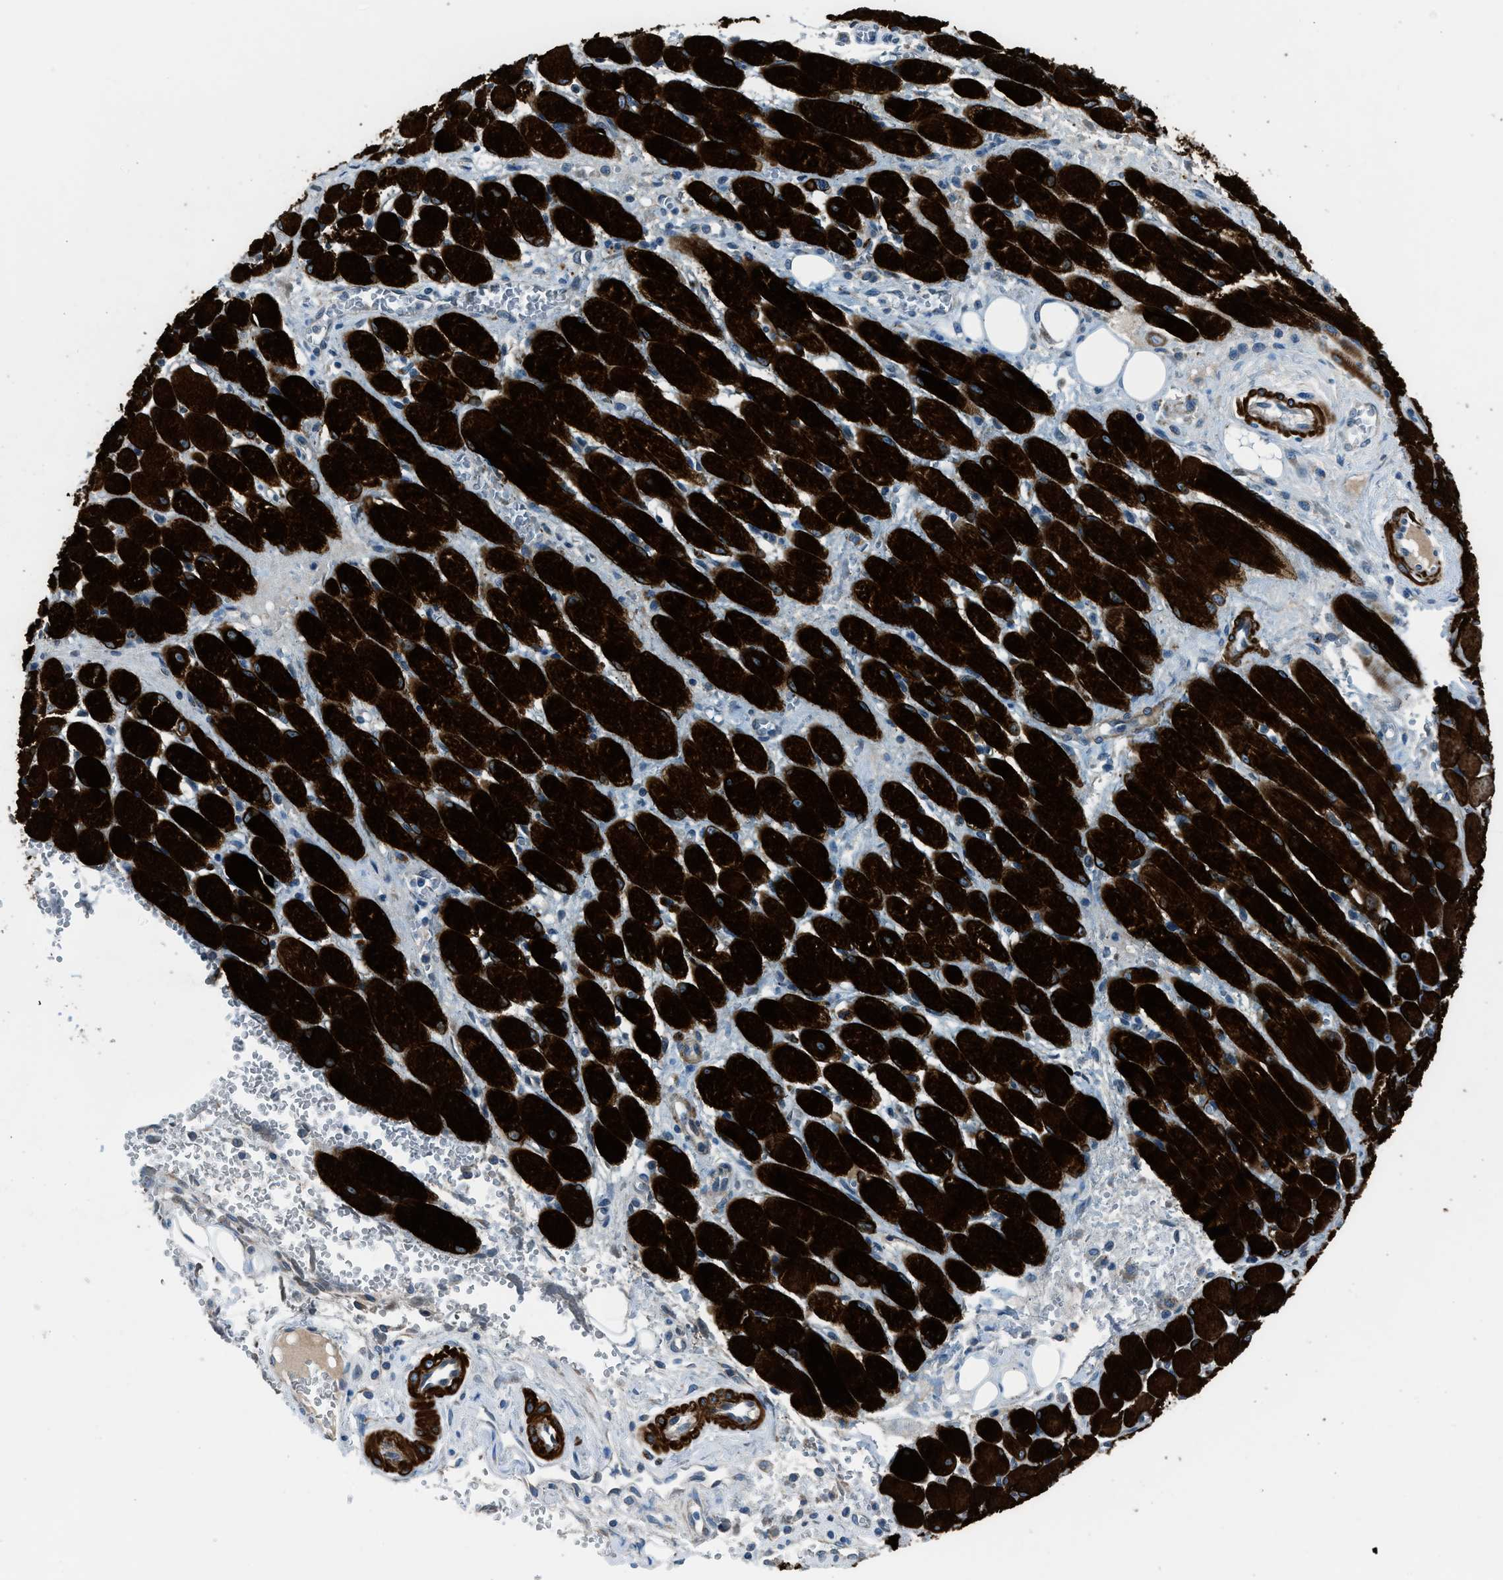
{"staining": {"intensity": "negative", "quantity": "none", "location": "none"}, "tissue": "adipose tissue", "cell_type": "Adipocytes", "image_type": "normal", "snomed": [{"axis": "morphology", "description": "Squamous cell carcinoma, NOS"}, {"axis": "topography", "description": "Oral tissue"}, {"axis": "topography", "description": "Head-Neck"}], "caption": "Immunohistochemistry (IHC) image of benign adipose tissue: human adipose tissue stained with DAB displays no significant protein positivity in adipocytes.", "gene": "LMBR1", "patient": {"sex": "female", "age": 50}}